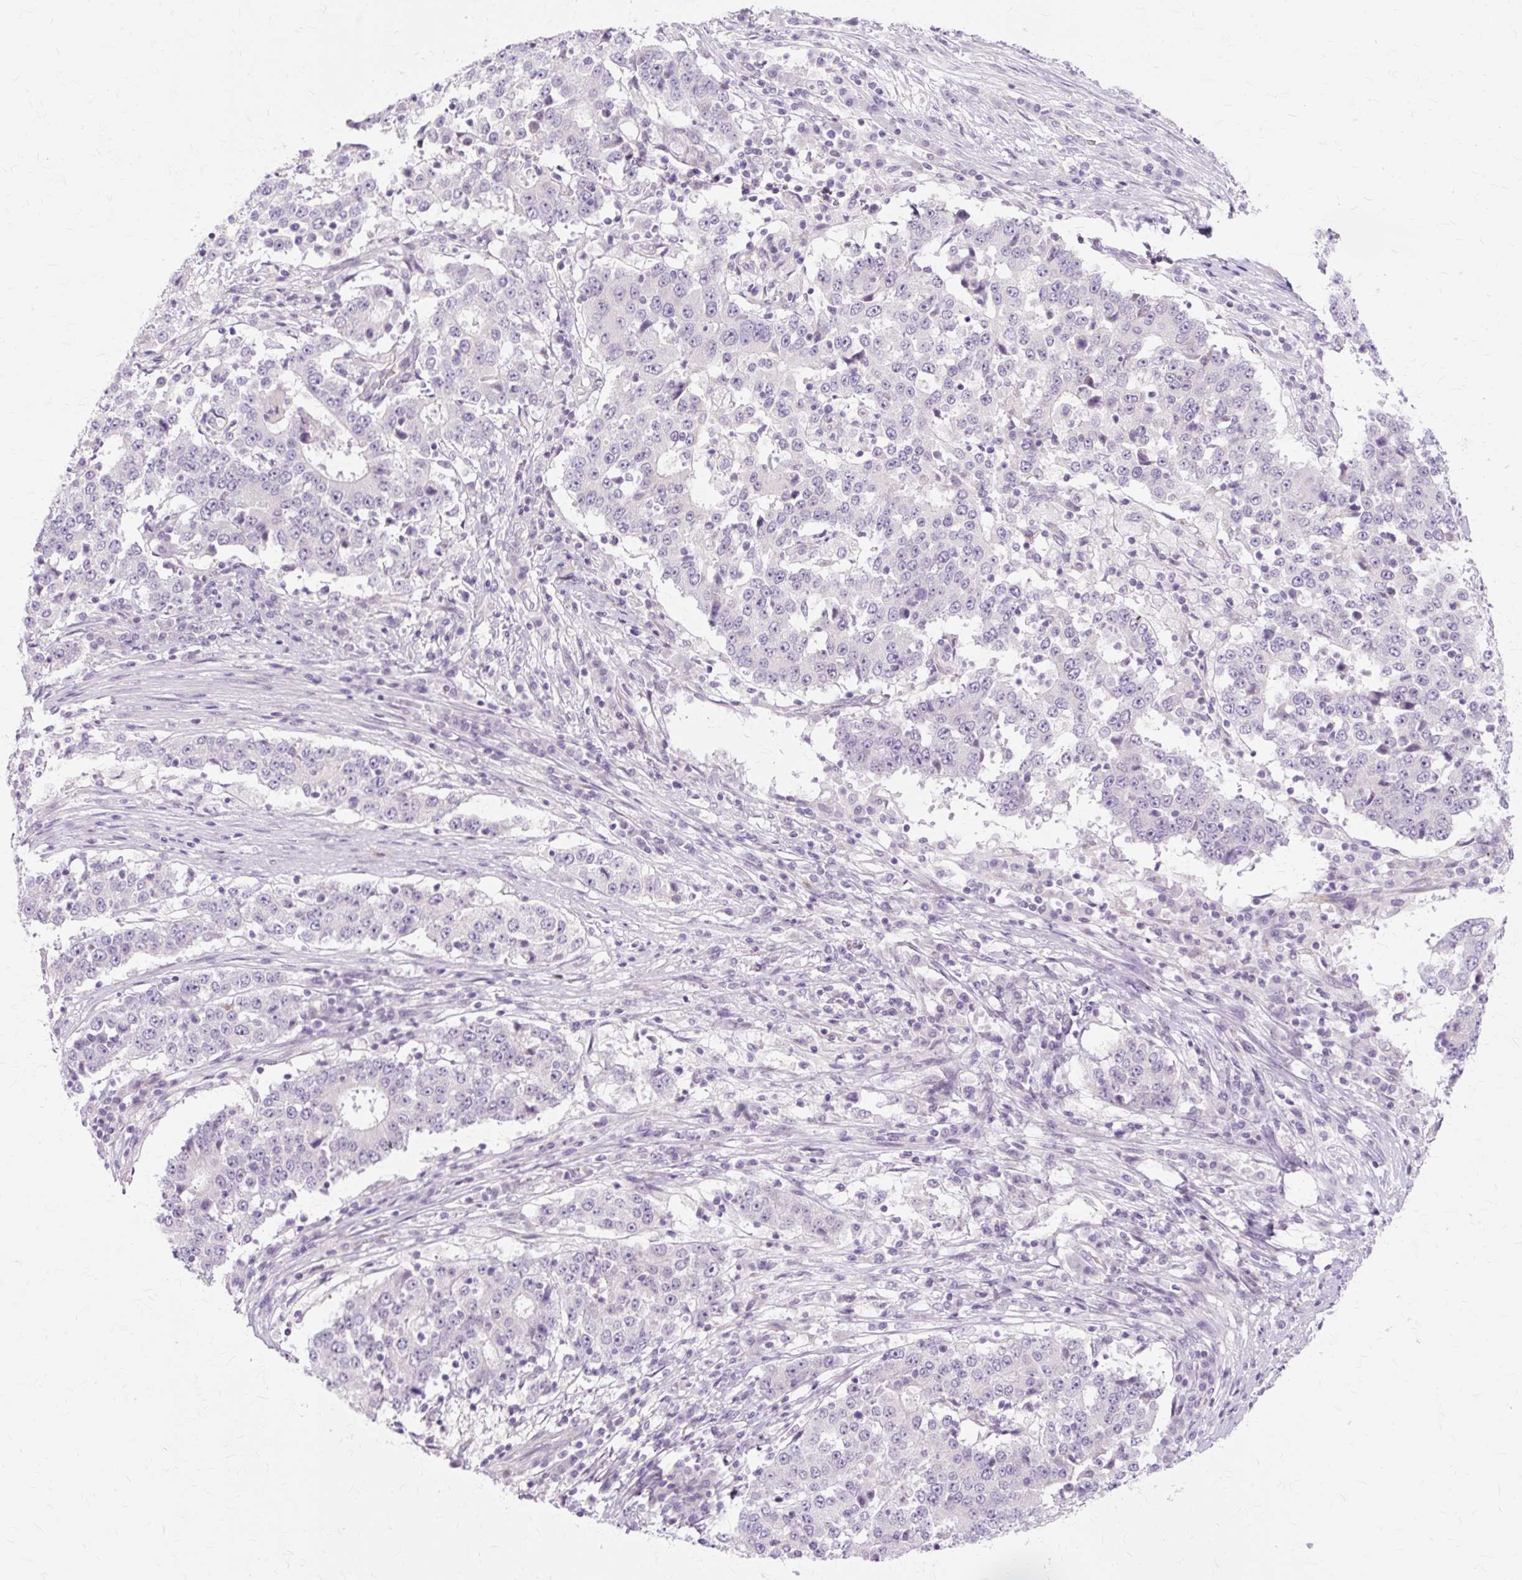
{"staining": {"intensity": "negative", "quantity": "none", "location": "none"}, "tissue": "stomach cancer", "cell_type": "Tumor cells", "image_type": "cancer", "snomed": [{"axis": "morphology", "description": "Adenocarcinoma, NOS"}, {"axis": "topography", "description": "Stomach"}], "caption": "An immunohistochemistry photomicrograph of adenocarcinoma (stomach) is shown. There is no staining in tumor cells of adenocarcinoma (stomach).", "gene": "ZNF35", "patient": {"sex": "male", "age": 59}}